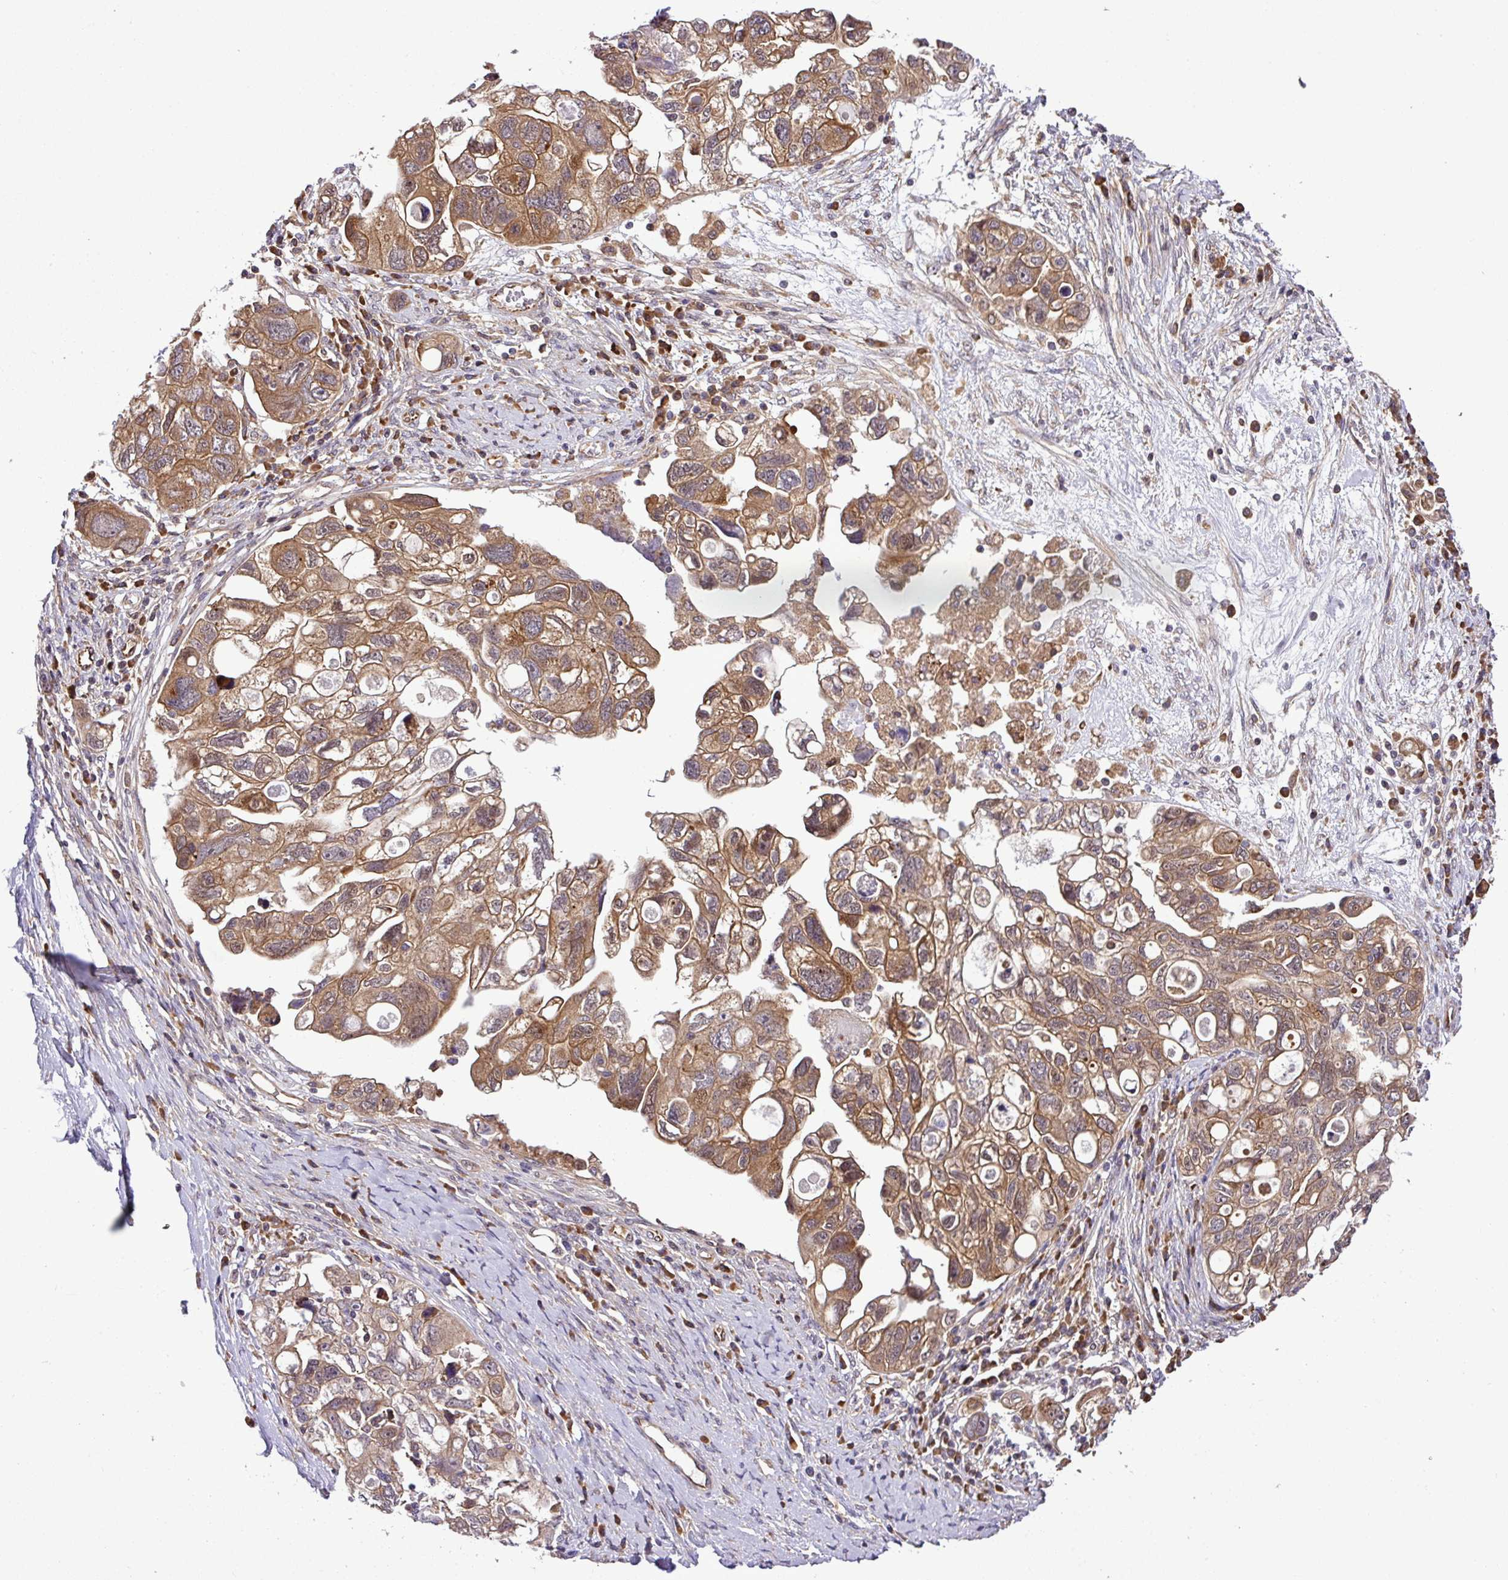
{"staining": {"intensity": "moderate", "quantity": ">75%", "location": "cytoplasmic/membranous"}, "tissue": "ovarian cancer", "cell_type": "Tumor cells", "image_type": "cancer", "snomed": [{"axis": "morphology", "description": "Carcinoma, NOS"}, {"axis": "morphology", "description": "Cystadenocarcinoma, serous, NOS"}, {"axis": "topography", "description": "Ovary"}], "caption": "There is medium levels of moderate cytoplasmic/membranous expression in tumor cells of ovarian cancer, as demonstrated by immunohistochemical staining (brown color).", "gene": "DLGAP4", "patient": {"sex": "female", "age": 69}}